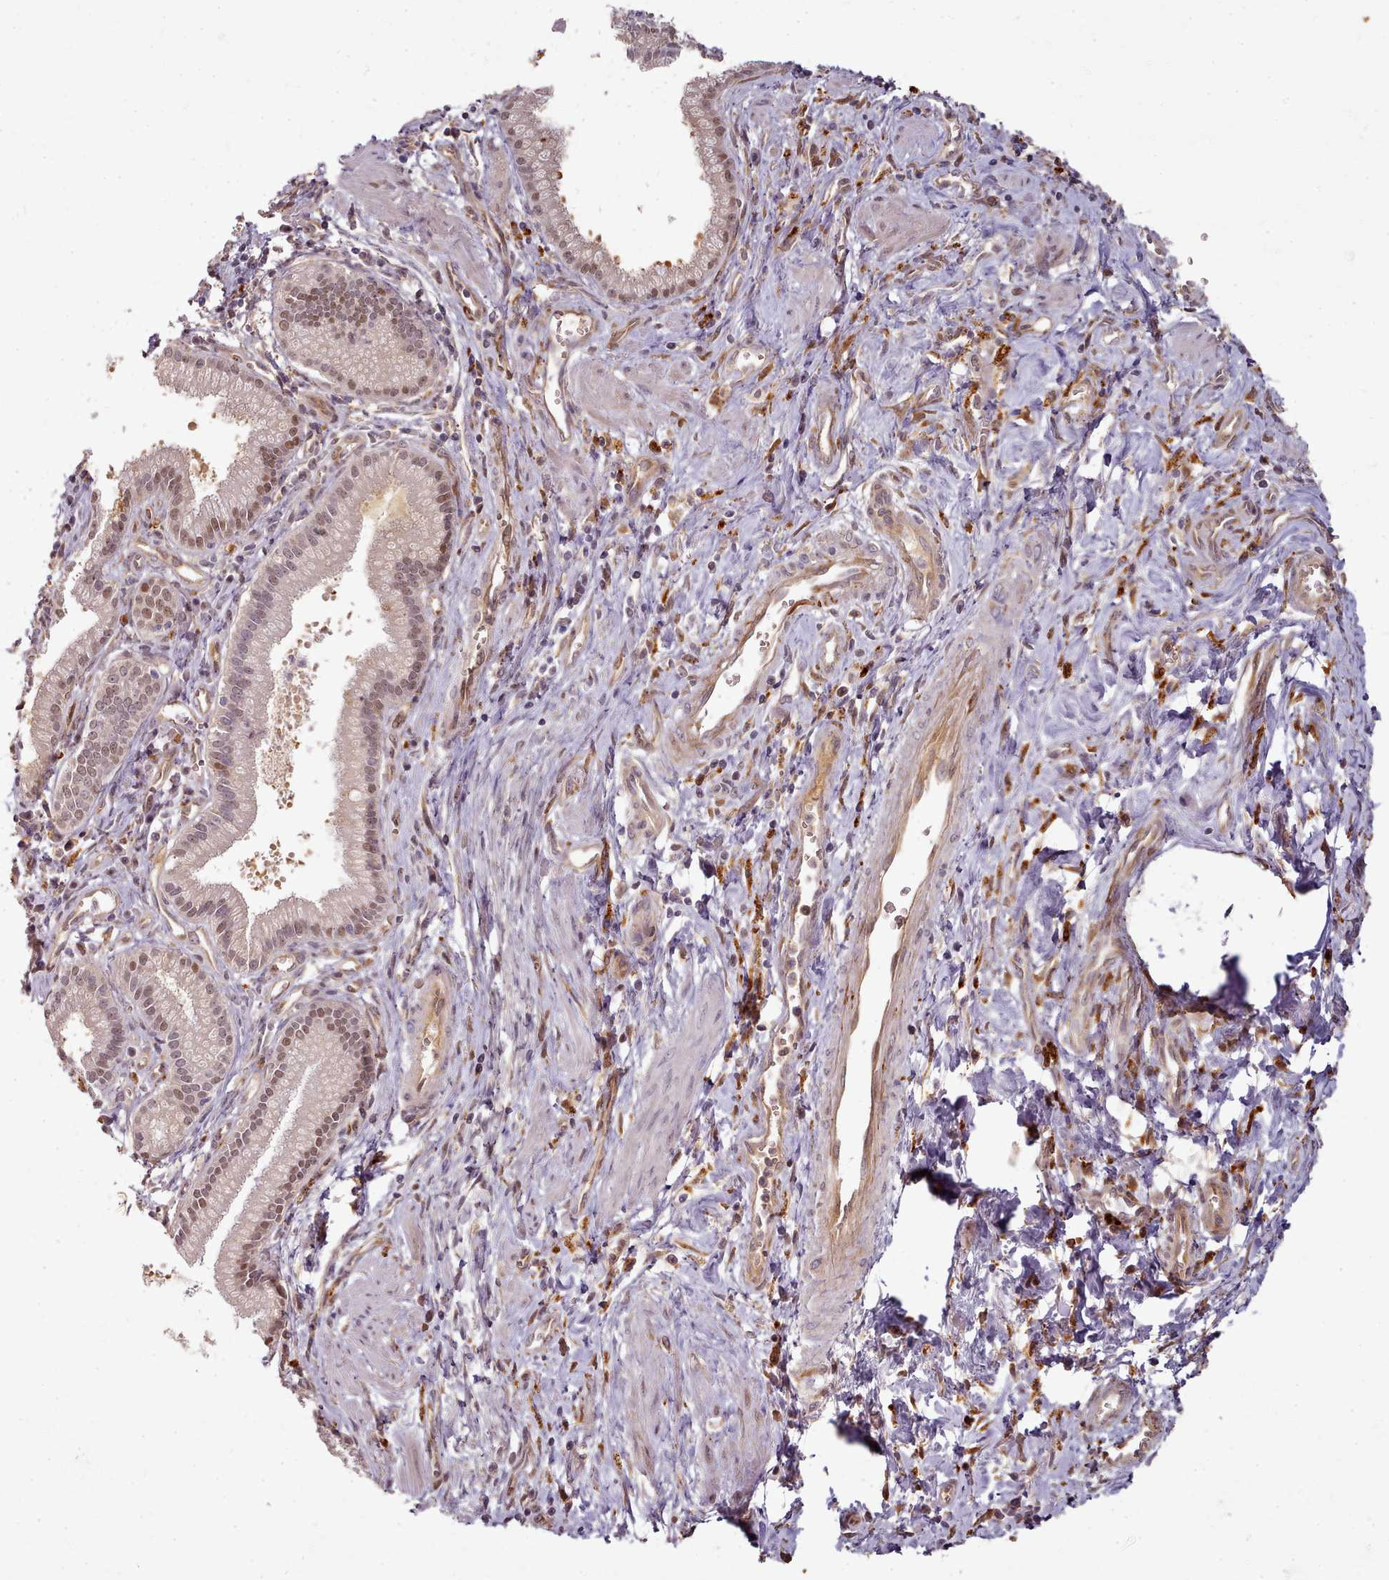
{"staining": {"intensity": "moderate", "quantity": "25%-75%", "location": "nuclear"}, "tissue": "pancreatic cancer", "cell_type": "Tumor cells", "image_type": "cancer", "snomed": [{"axis": "morphology", "description": "Adenocarcinoma, NOS"}, {"axis": "topography", "description": "Pancreas"}], "caption": "A micrograph of human adenocarcinoma (pancreatic) stained for a protein demonstrates moderate nuclear brown staining in tumor cells.", "gene": "C1QTNF5", "patient": {"sex": "male", "age": 78}}